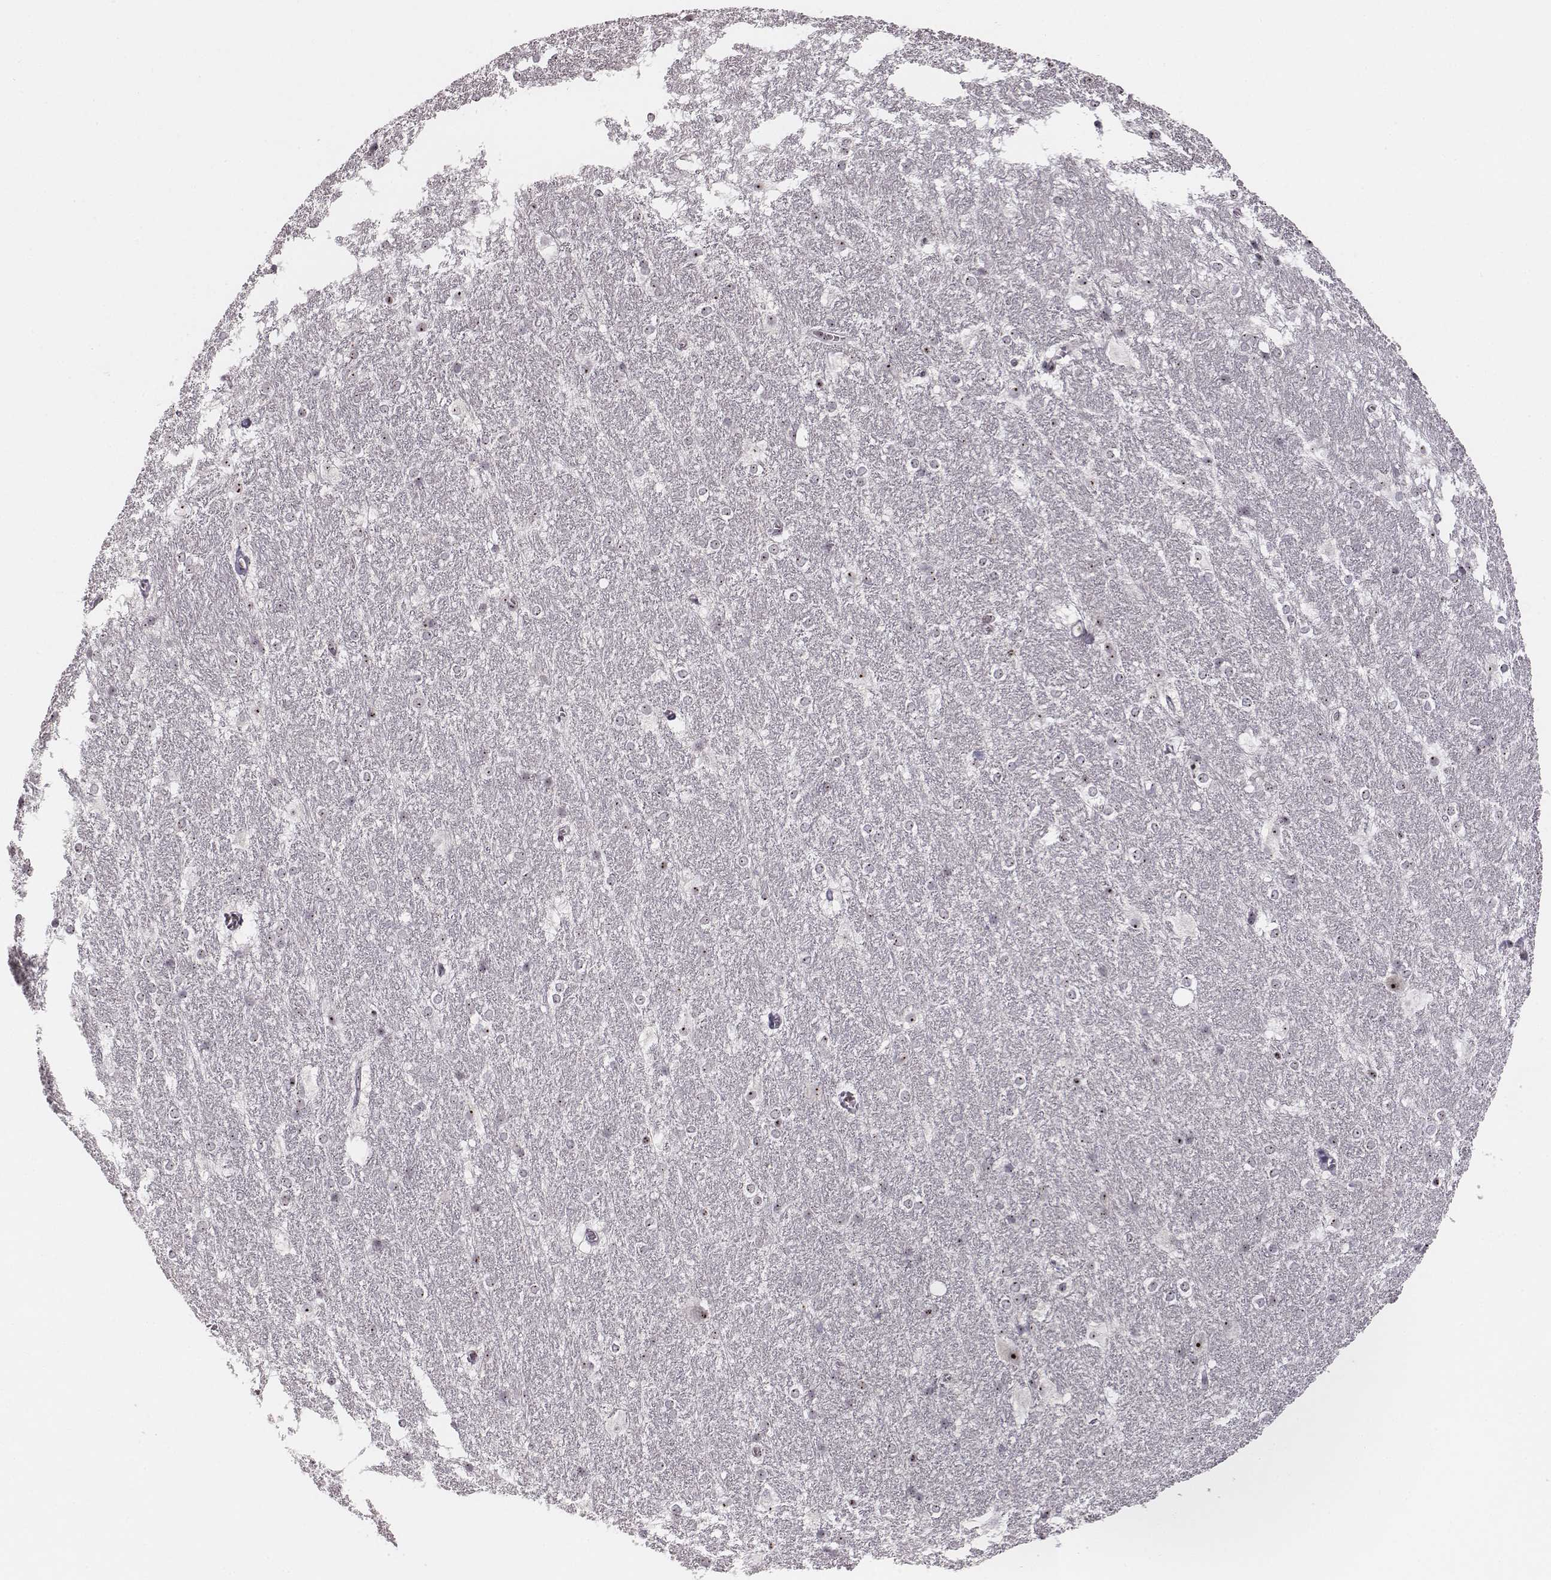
{"staining": {"intensity": "moderate", "quantity": ">75%", "location": "nuclear"}, "tissue": "hippocampus", "cell_type": "Glial cells", "image_type": "normal", "snomed": [{"axis": "morphology", "description": "Normal tissue, NOS"}, {"axis": "topography", "description": "Cerebral cortex"}, {"axis": "topography", "description": "Hippocampus"}], "caption": "Moderate nuclear protein positivity is identified in approximately >75% of glial cells in hippocampus.", "gene": "NOP56", "patient": {"sex": "female", "age": 19}}